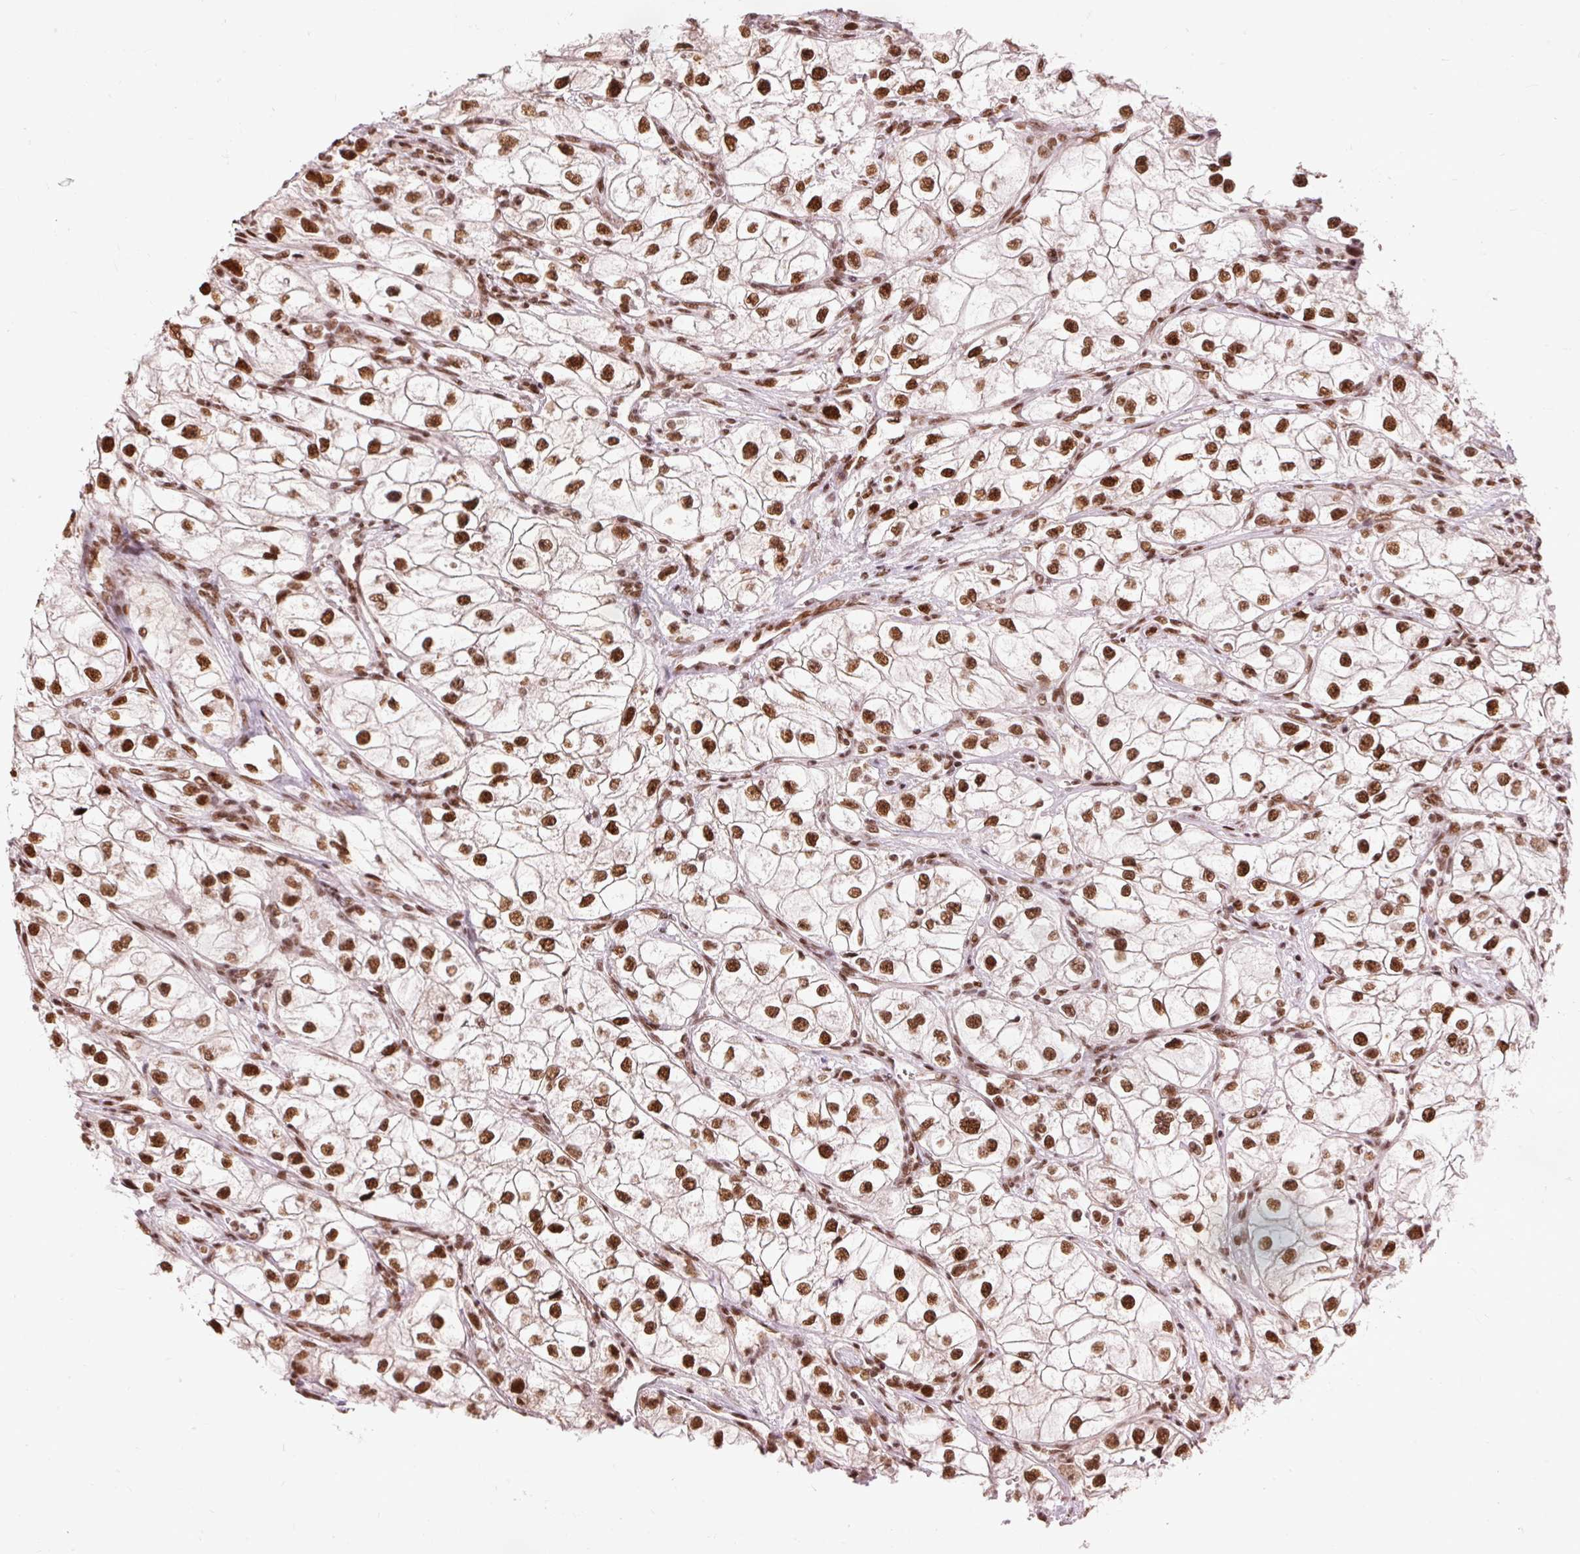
{"staining": {"intensity": "strong", "quantity": ">75%", "location": "nuclear"}, "tissue": "renal cancer", "cell_type": "Tumor cells", "image_type": "cancer", "snomed": [{"axis": "morphology", "description": "Adenocarcinoma, NOS"}, {"axis": "topography", "description": "Kidney"}], "caption": "An immunohistochemistry (IHC) histopathology image of neoplastic tissue is shown. Protein staining in brown shows strong nuclear positivity in renal adenocarcinoma within tumor cells.", "gene": "ZBTB44", "patient": {"sex": "male", "age": 59}}